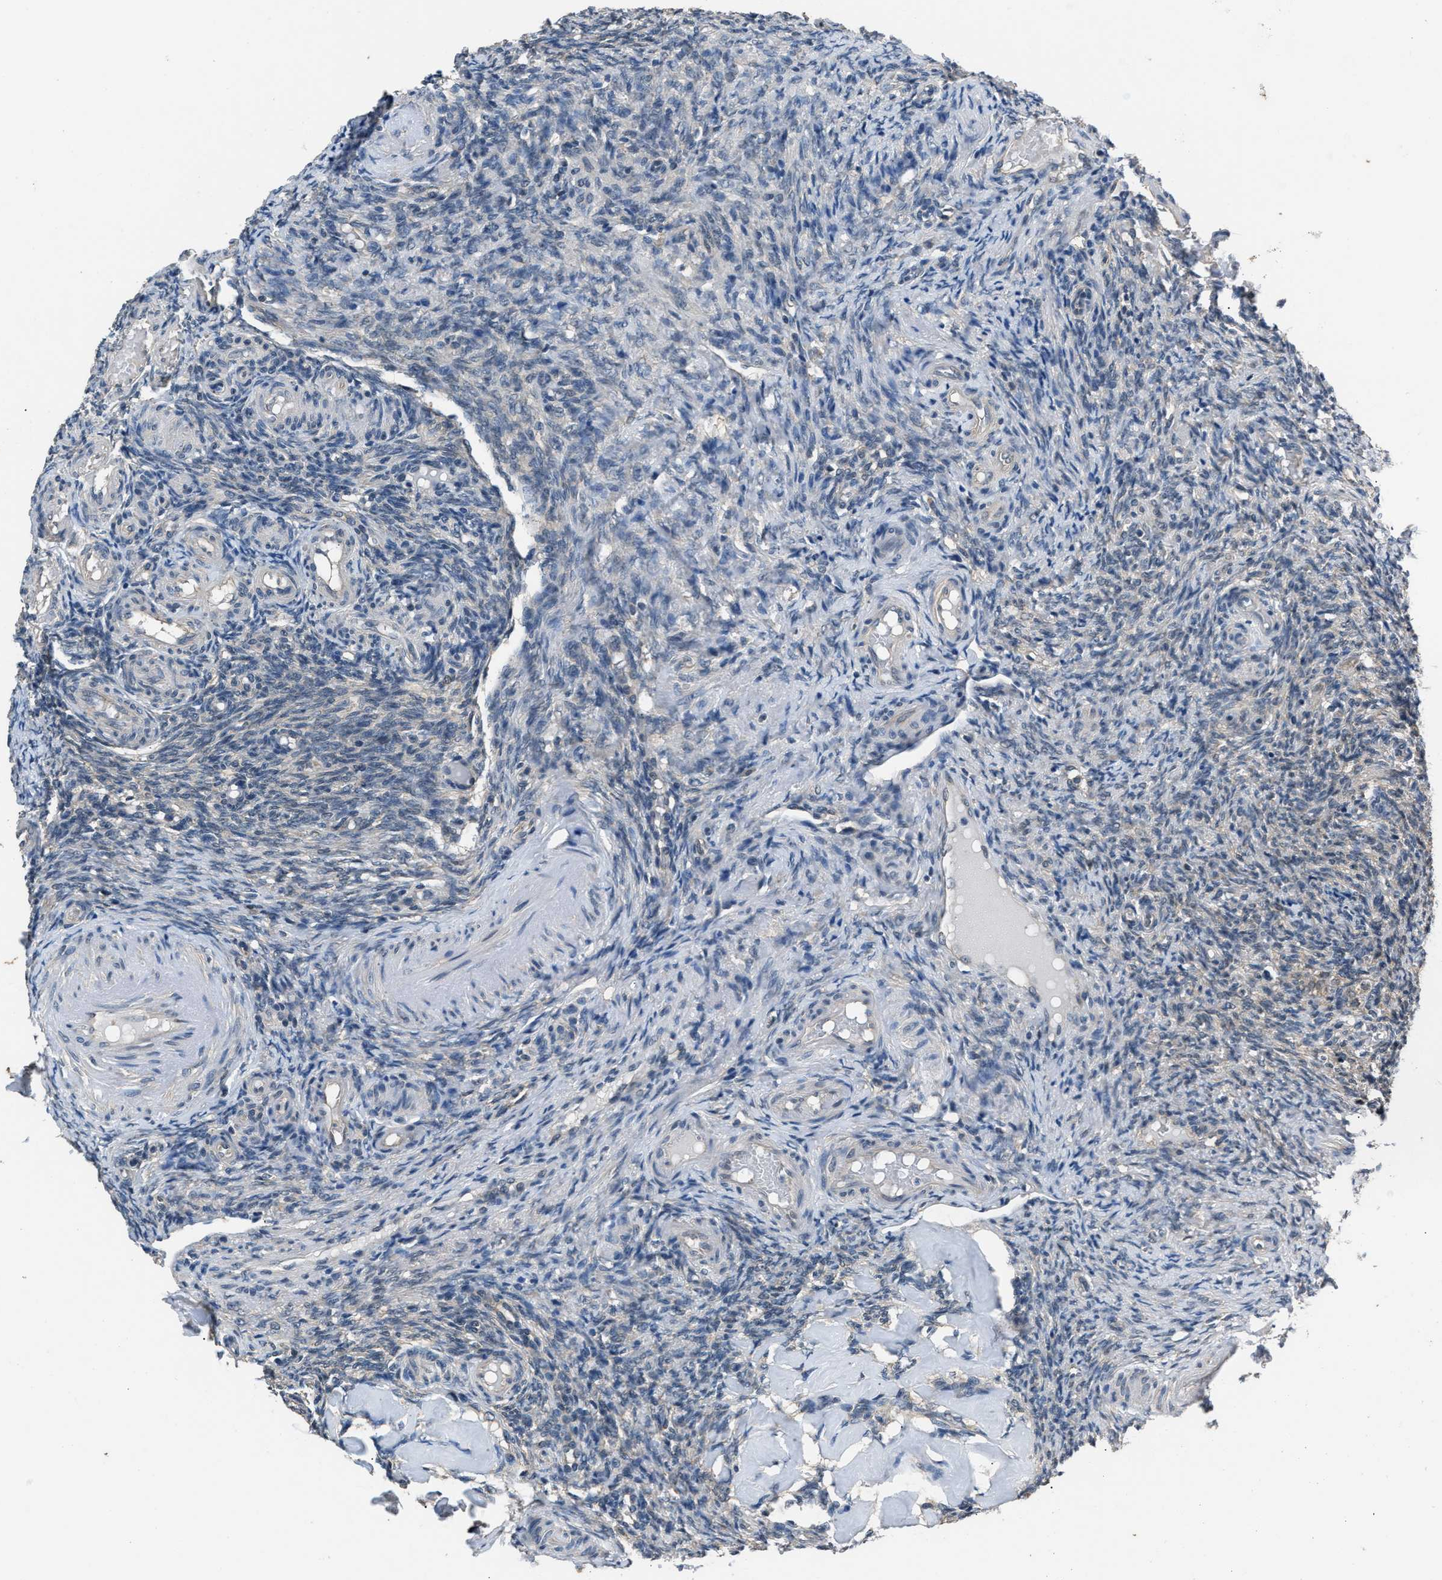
{"staining": {"intensity": "strong", "quantity": ">75%", "location": "cytoplasmic/membranous,nuclear"}, "tissue": "ovary", "cell_type": "Follicle cells", "image_type": "normal", "snomed": [{"axis": "morphology", "description": "Normal tissue, NOS"}, {"axis": "topography", "description": "Ovary"}], "caption": "This photomicrograph shows immunohistochemistry (IHC) staining of normal ovary, with high strong cytoplasmic/membranous,nuclear staining in about >75% of follicle cells.", "gene": "ABCC9", "patient": {"sex": "female", "age": 41}}